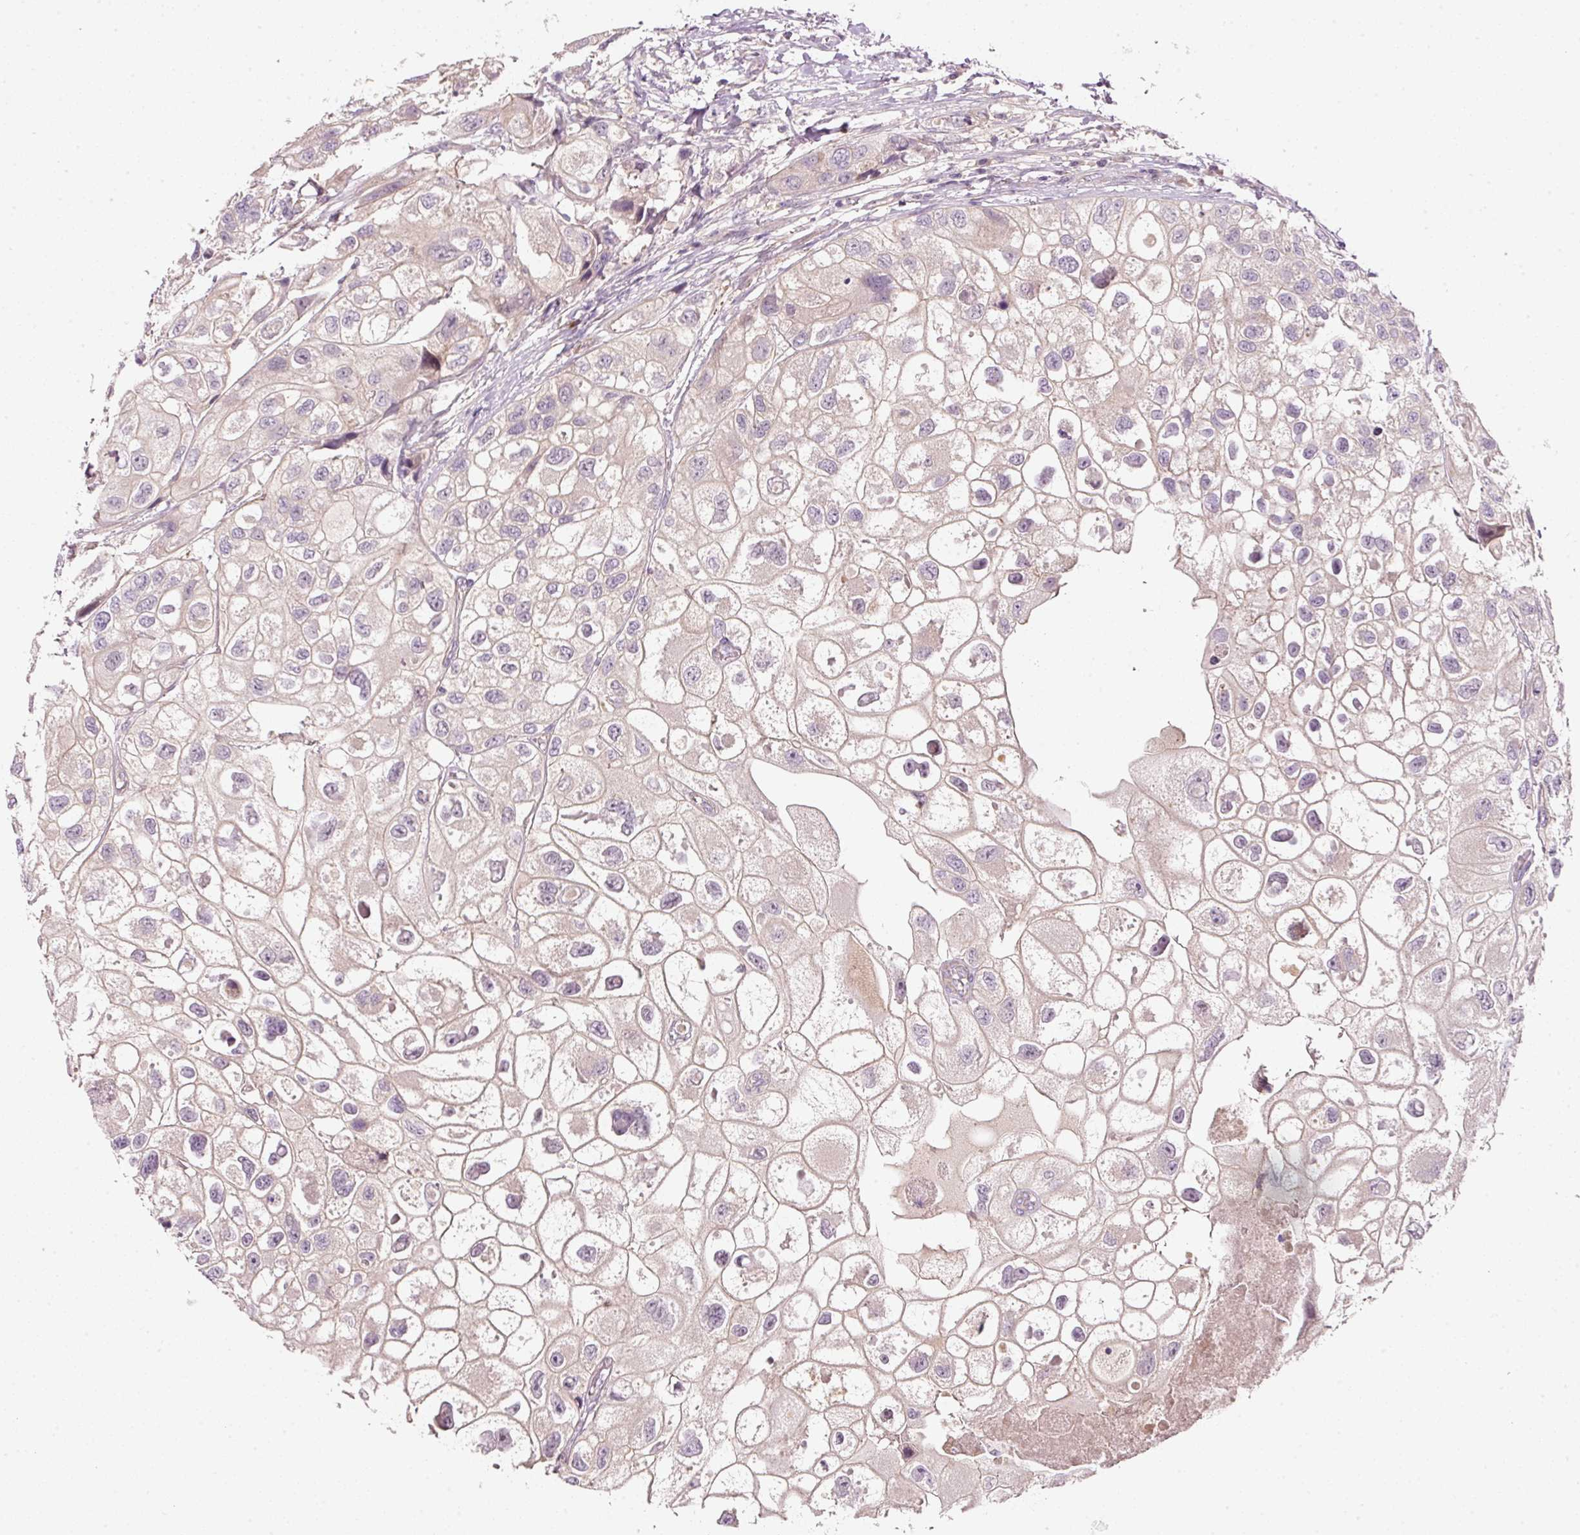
{"staining": {"intensity": "negative", "quantity": "none", "location": "none"}, "tissue": "urothelial cancer", "cell_type": "Tumor cells", "image_type": "cancer", "snomed": [{"axis": "morphology", "description": "Urothelial carcinoma, High grade"}, {"axis": "topography", "description": "Urinary bladder"}], "caption": "An image of urothelial cancer stained for a protein displays no brown staining in tumor cells.", "gene": "TIRAP", "patient": {"sex": "female", "age": 64}}